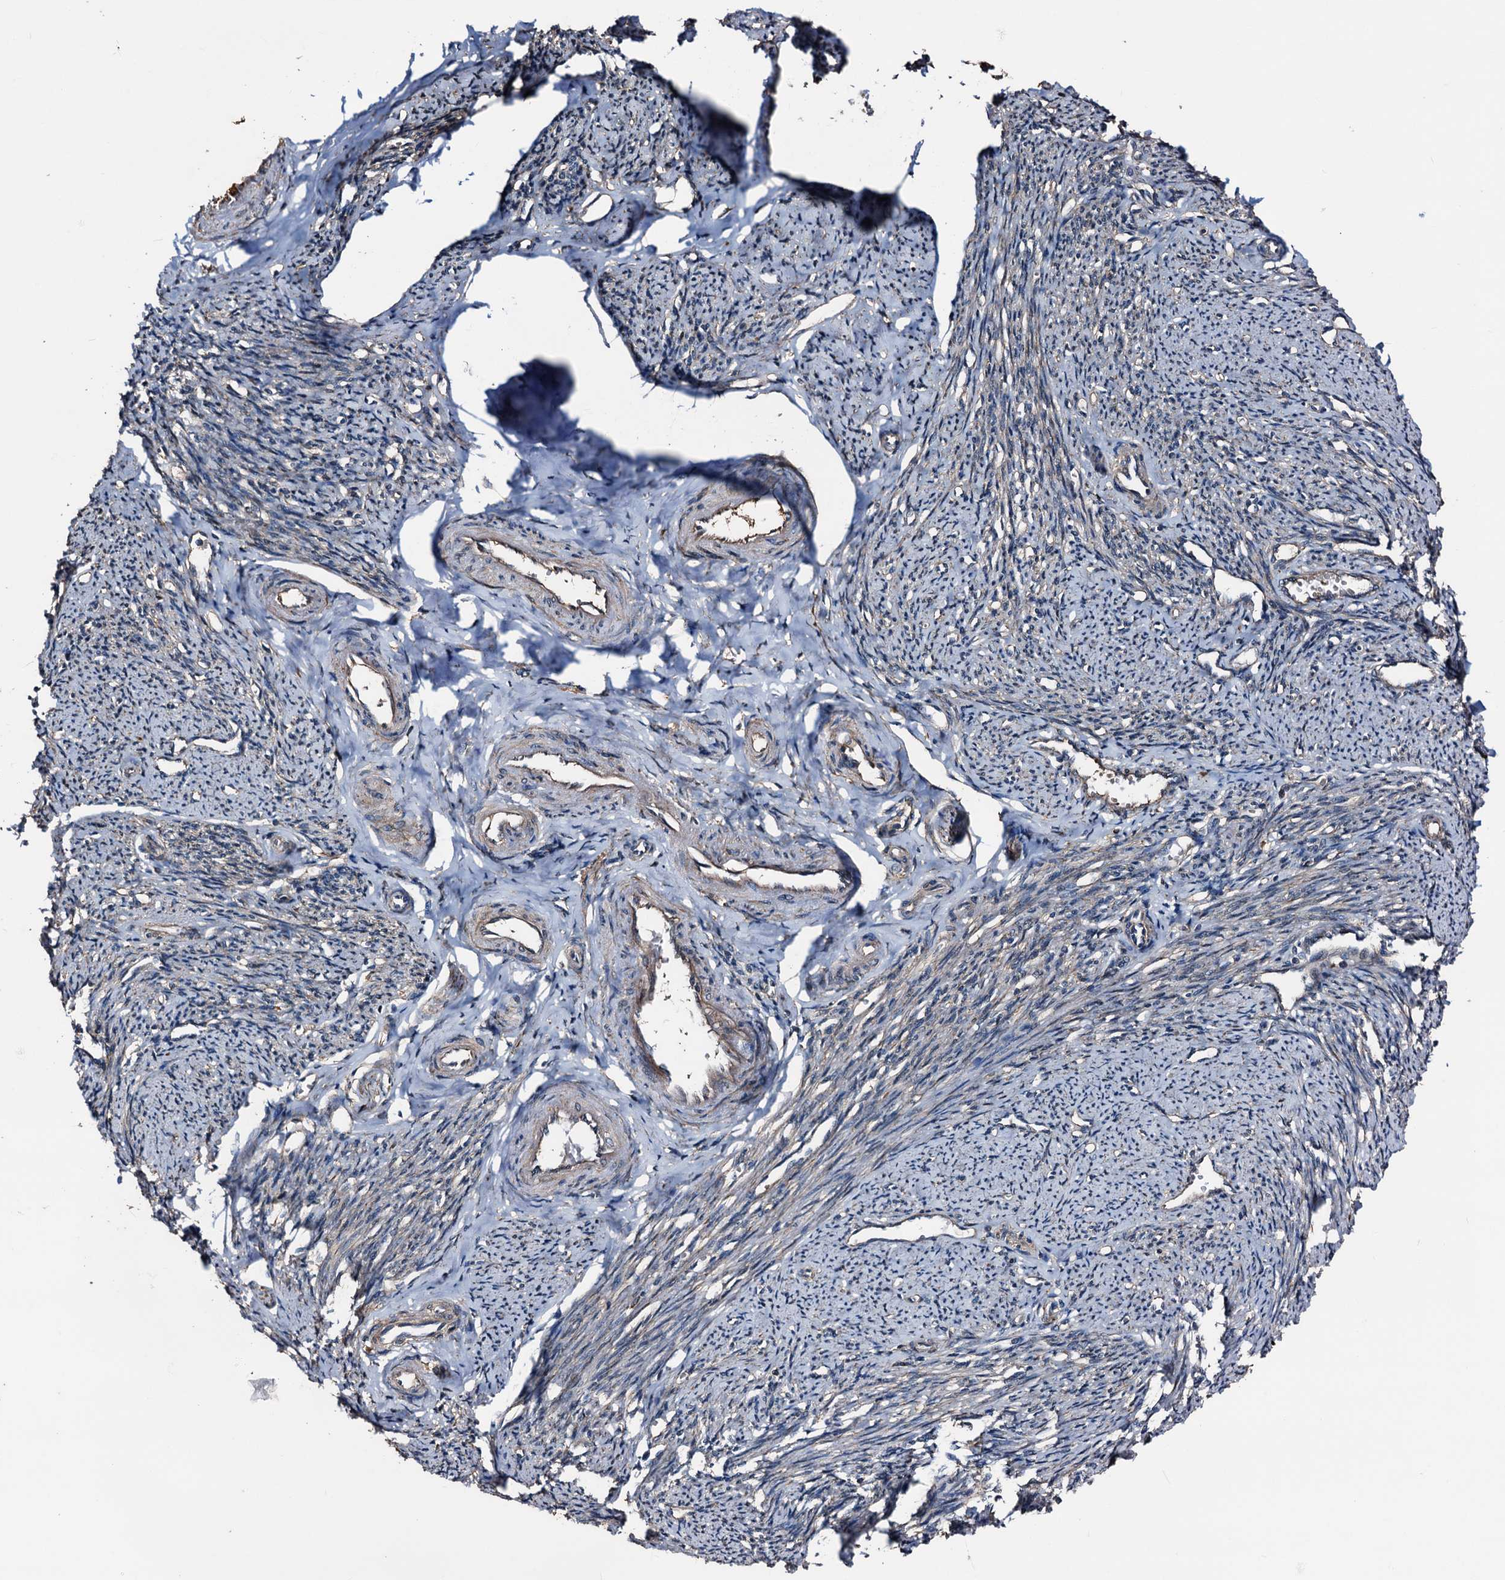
{"staining": {"intensity": "moderate", "quantity": ">75%", "location": "cytoplasmic/membranous"}, "tissue": "smooth muscle", "cell_type": "Smooth muscle cells", "image_type": "normal", "snomed": [{"axis": "morphology", "description": "Normal tissue, NOS"}, {"axis": "topography", "description": "Smooth muscle"}, {"axis": "topography", "description": "Uterus"}], "caption": "Smooth muscle cells show medium levels of moderate cytoplasmic/membranous positivity in approximately >75% of cells in unremarkable smooth muscle. The staining was performed using DAB (3,3'-diaminobenzidine), with brown indicating positive protein expression. Nuclei are stained blue with hematoxylin.", "gene": "PEX5", "patient": {"sex": "female", "age": 59}}